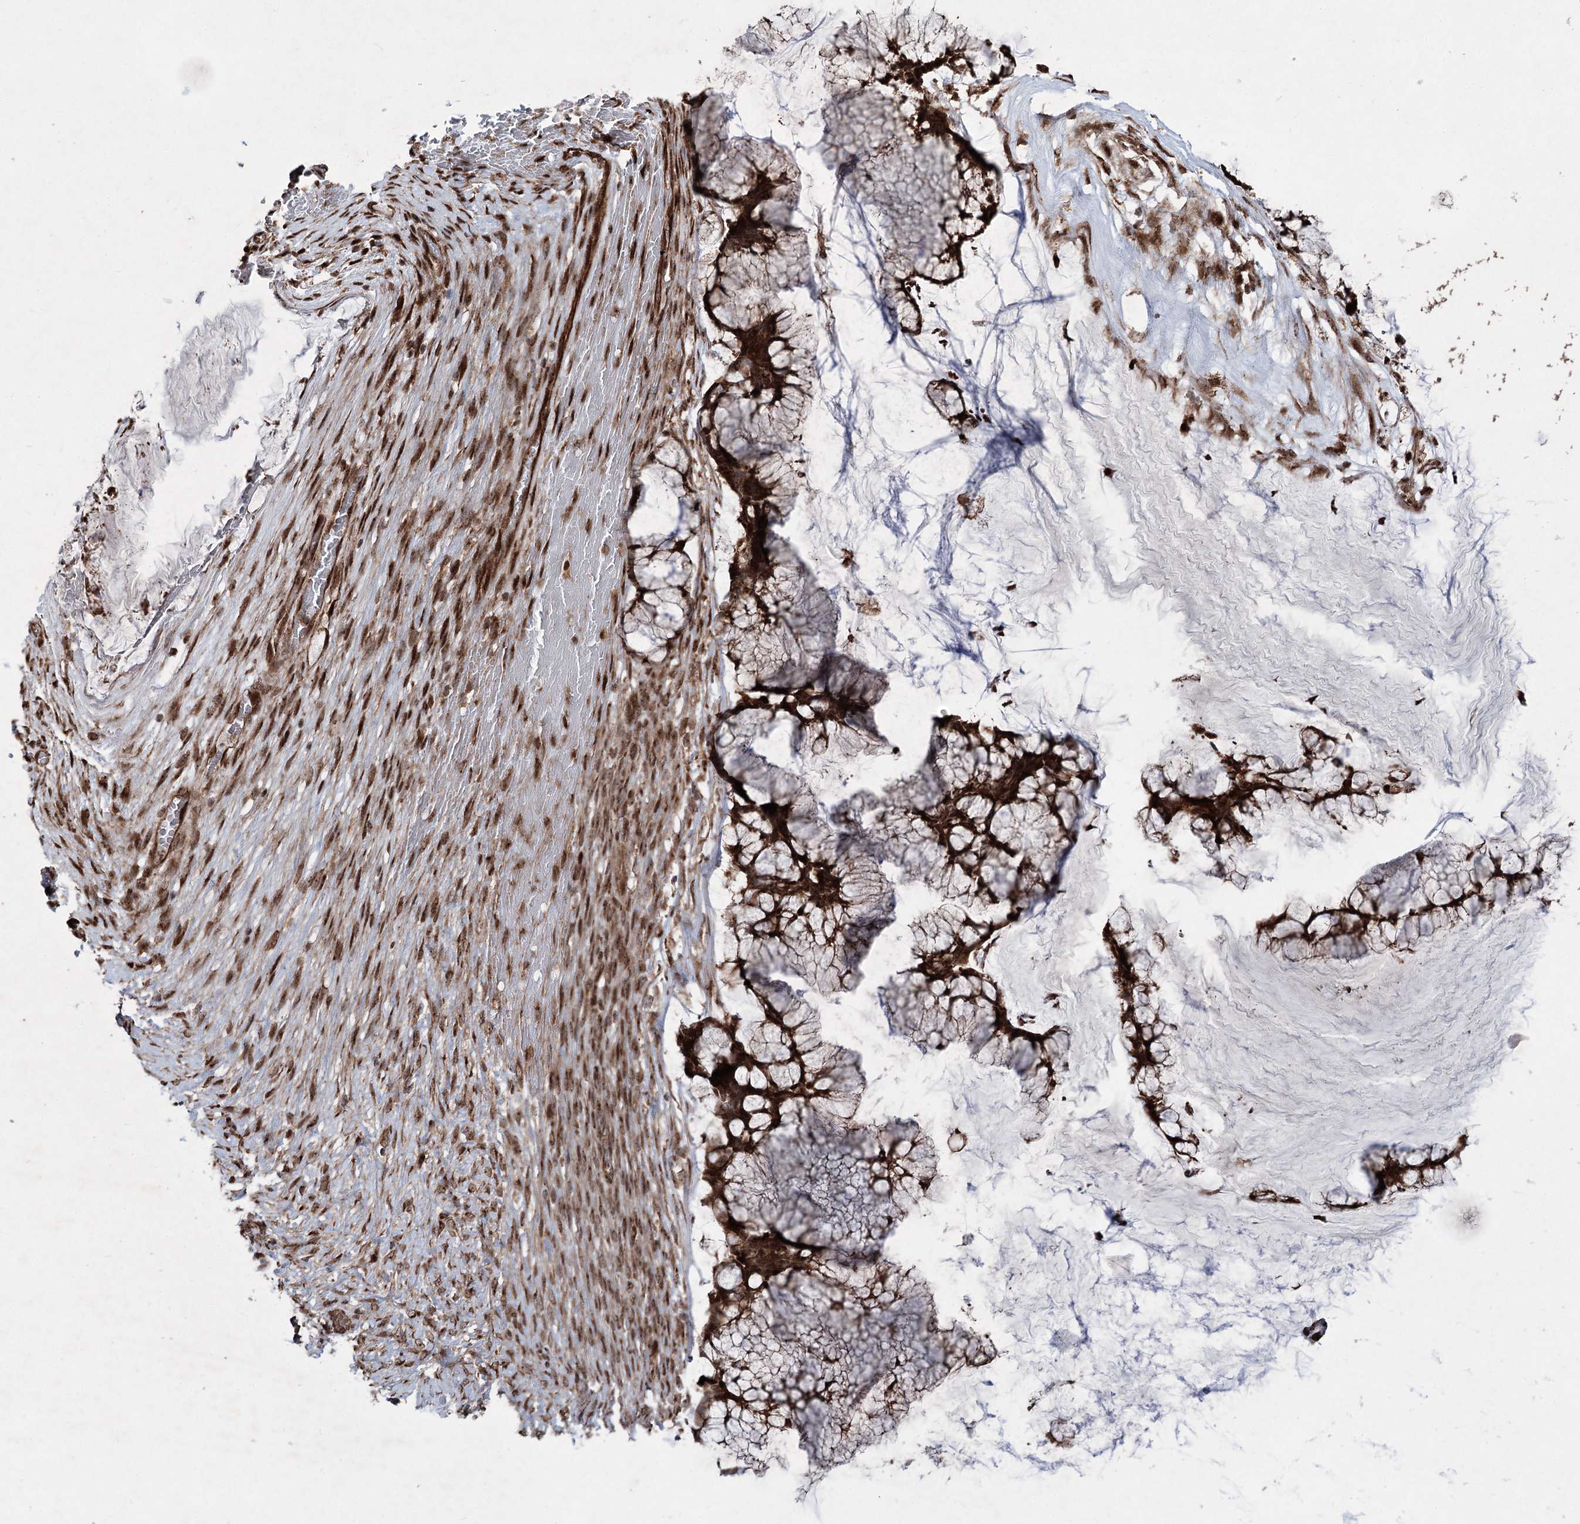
{"staining": {"intensity": "strong", "quantity": ">75%", "location": "cytoplasmic/membranous,nuclear"}, "tissue": "ovarian cancer", "cell_type": "Tumor cells", "image_type": "cancer", "snomed": [{"axis": "morphology", "description": "Cystadenocarcinoma, mucinous, NOS"}, {"axis": "topography", "description": "Ovary"}], "caption": "About >75% of tumor cells in human ovarian mucinous cystadenocarcinoma show strong cytoplasmic/membranous and nuclear protein positivity as visualized by brown immunohistochemical staining.", "gene": "SERINC5", "patient": {"sex": "female", "age": 42}}